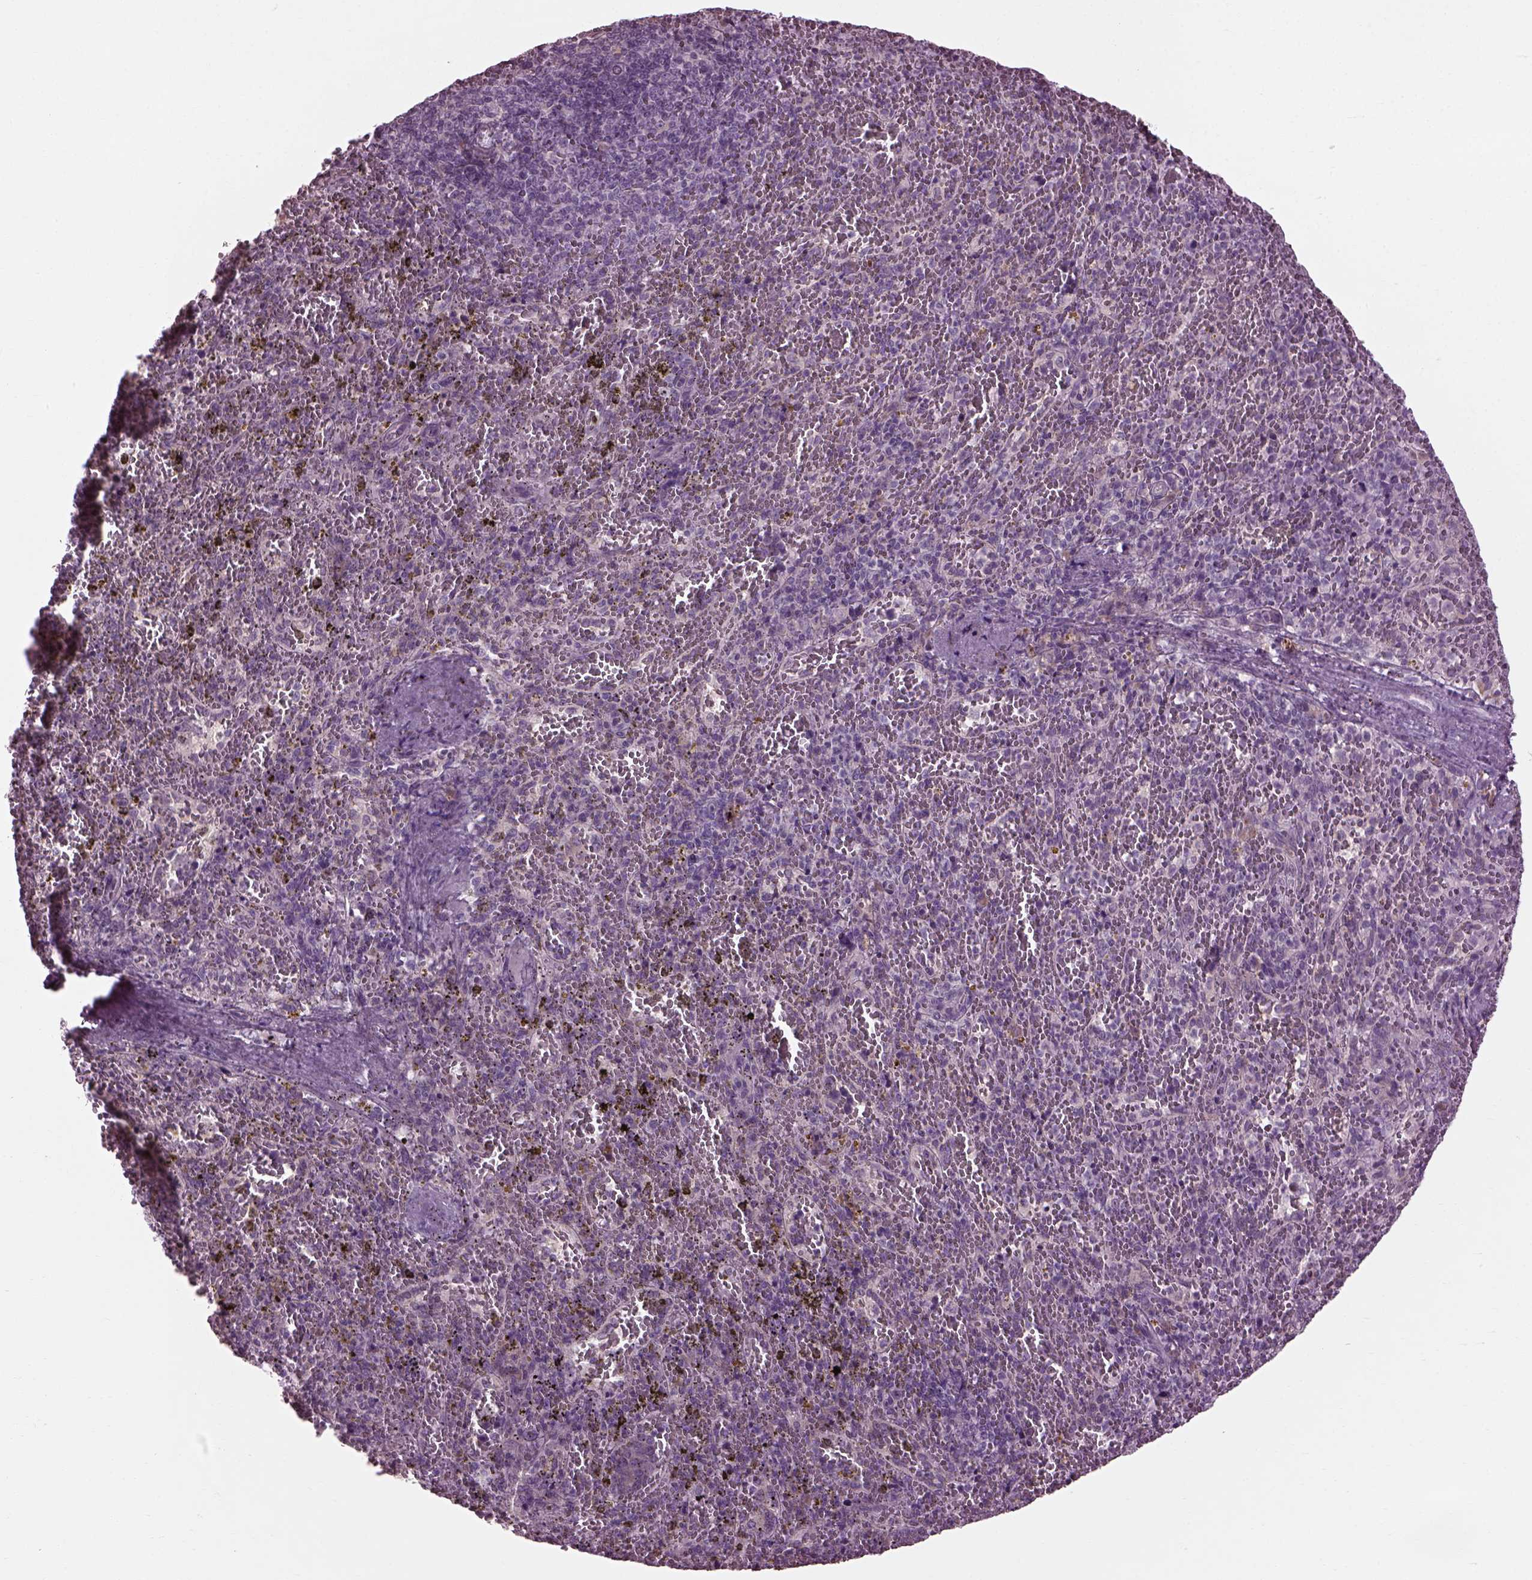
{"staining": {"intensity": "negative", "quantity": "none", "location": "none"}, "tissue": "spleen", "cell_type": "Cells in red pulp", "image_type": "normal", "snomed": [{"axis": "morphology", "description": "Normal tissue, NOS"}, {"axis": "topography", "description": "Spleen"}], "caption": "This image is of benign spleen stained with immunohistochemistry to label a protein in brown with the nuclei are counter-stained blue. There is no staining in cells in red pulp. (Brightfield microscopy of DAB immunohistochemistry (IHC) at high magnification).", "gene": "CABP5", "patient": {"sex": "female", "age": 50}}